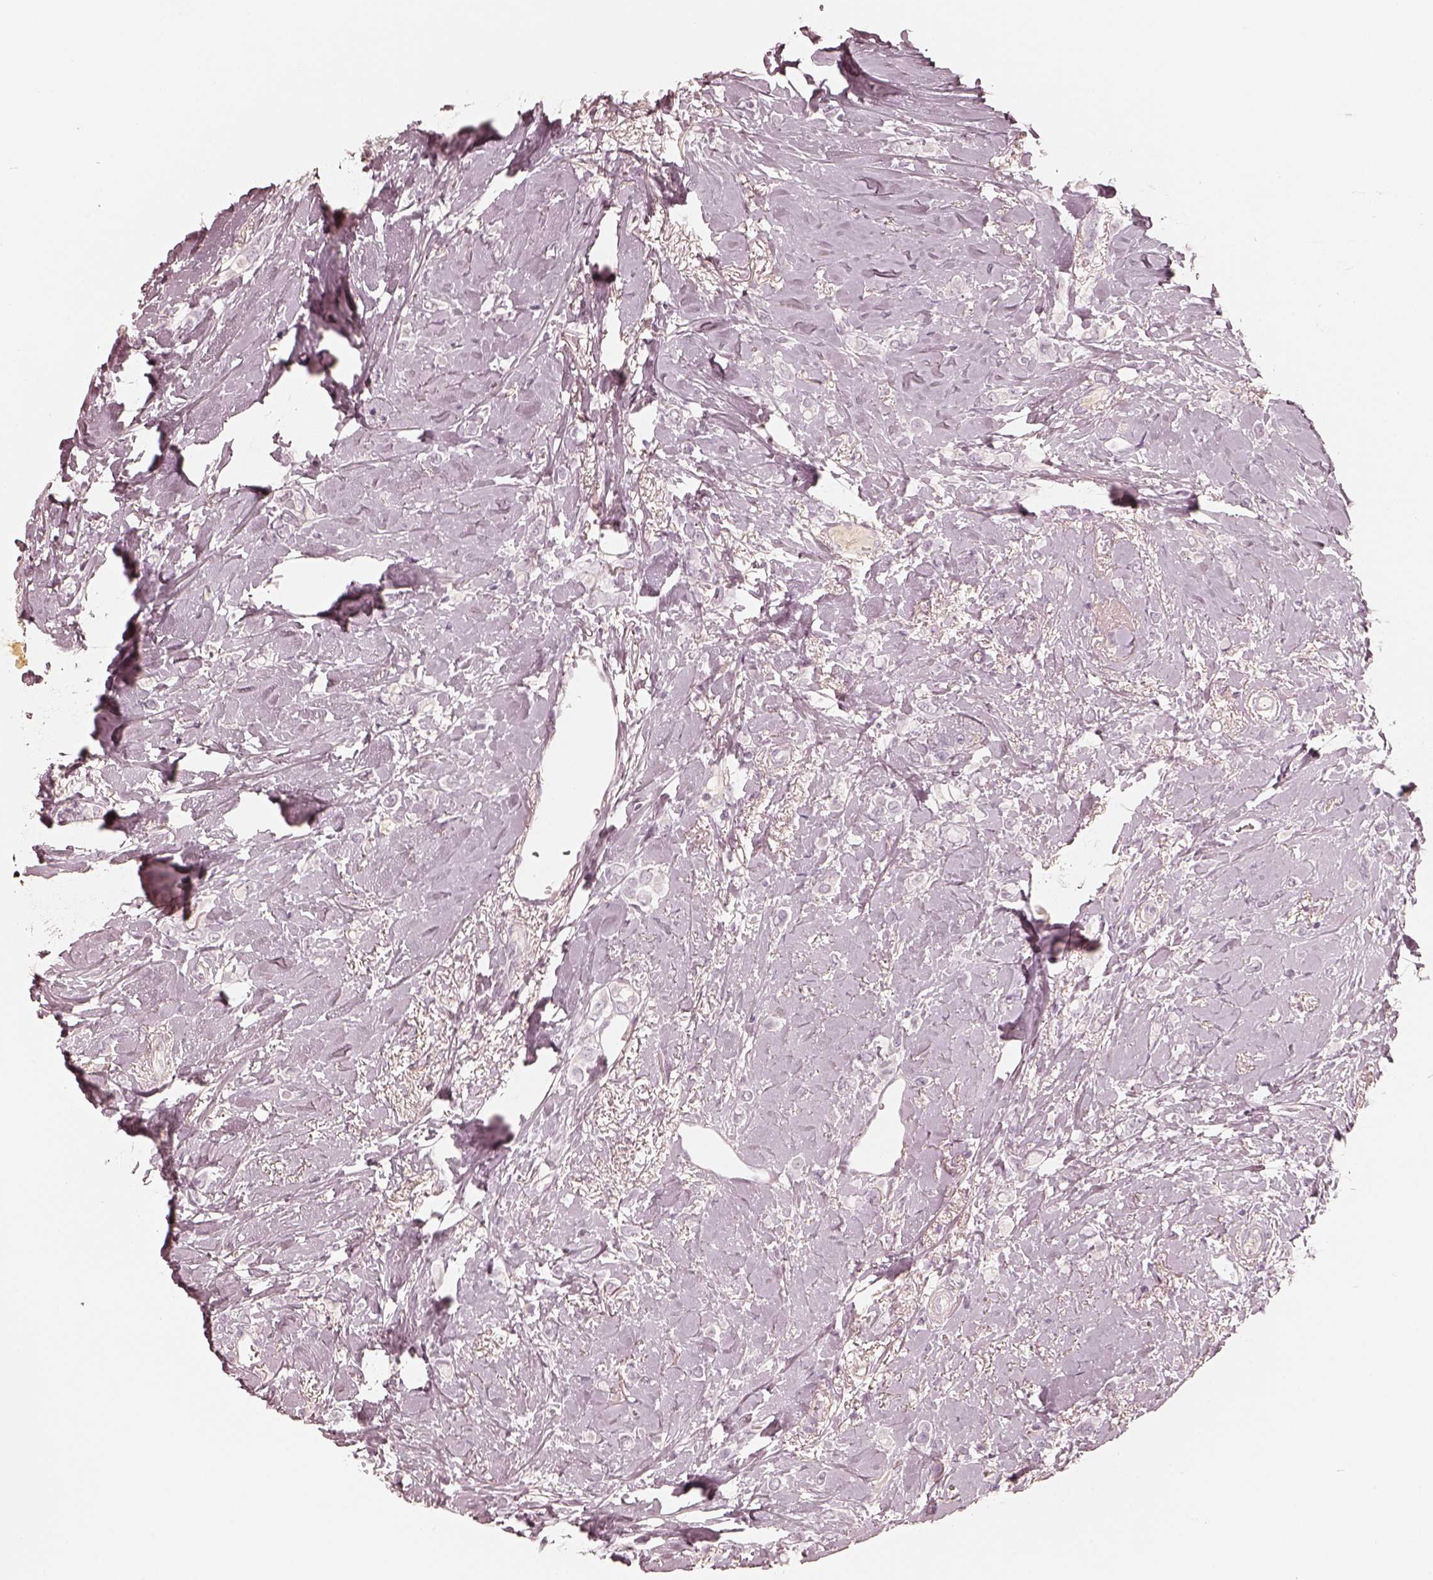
{"staining": {"intensity": "negative", "quantity": "none", "location": "none"}, "tissue": "breast cancer", "cell_type": "Tumor cells", "image_type": "cancer", "snomed": [{"axis": "morphology", "description": "Lobular carcinoma"}, {"axis": "topography", "description": "Breast"}], "caption": "Lobular carcinoma (breast) was stained to show a protein in brown. There is no significant expression in tumor cells.", "gene": "KRT82", "patient": {"sex": "female", "age": 66}}